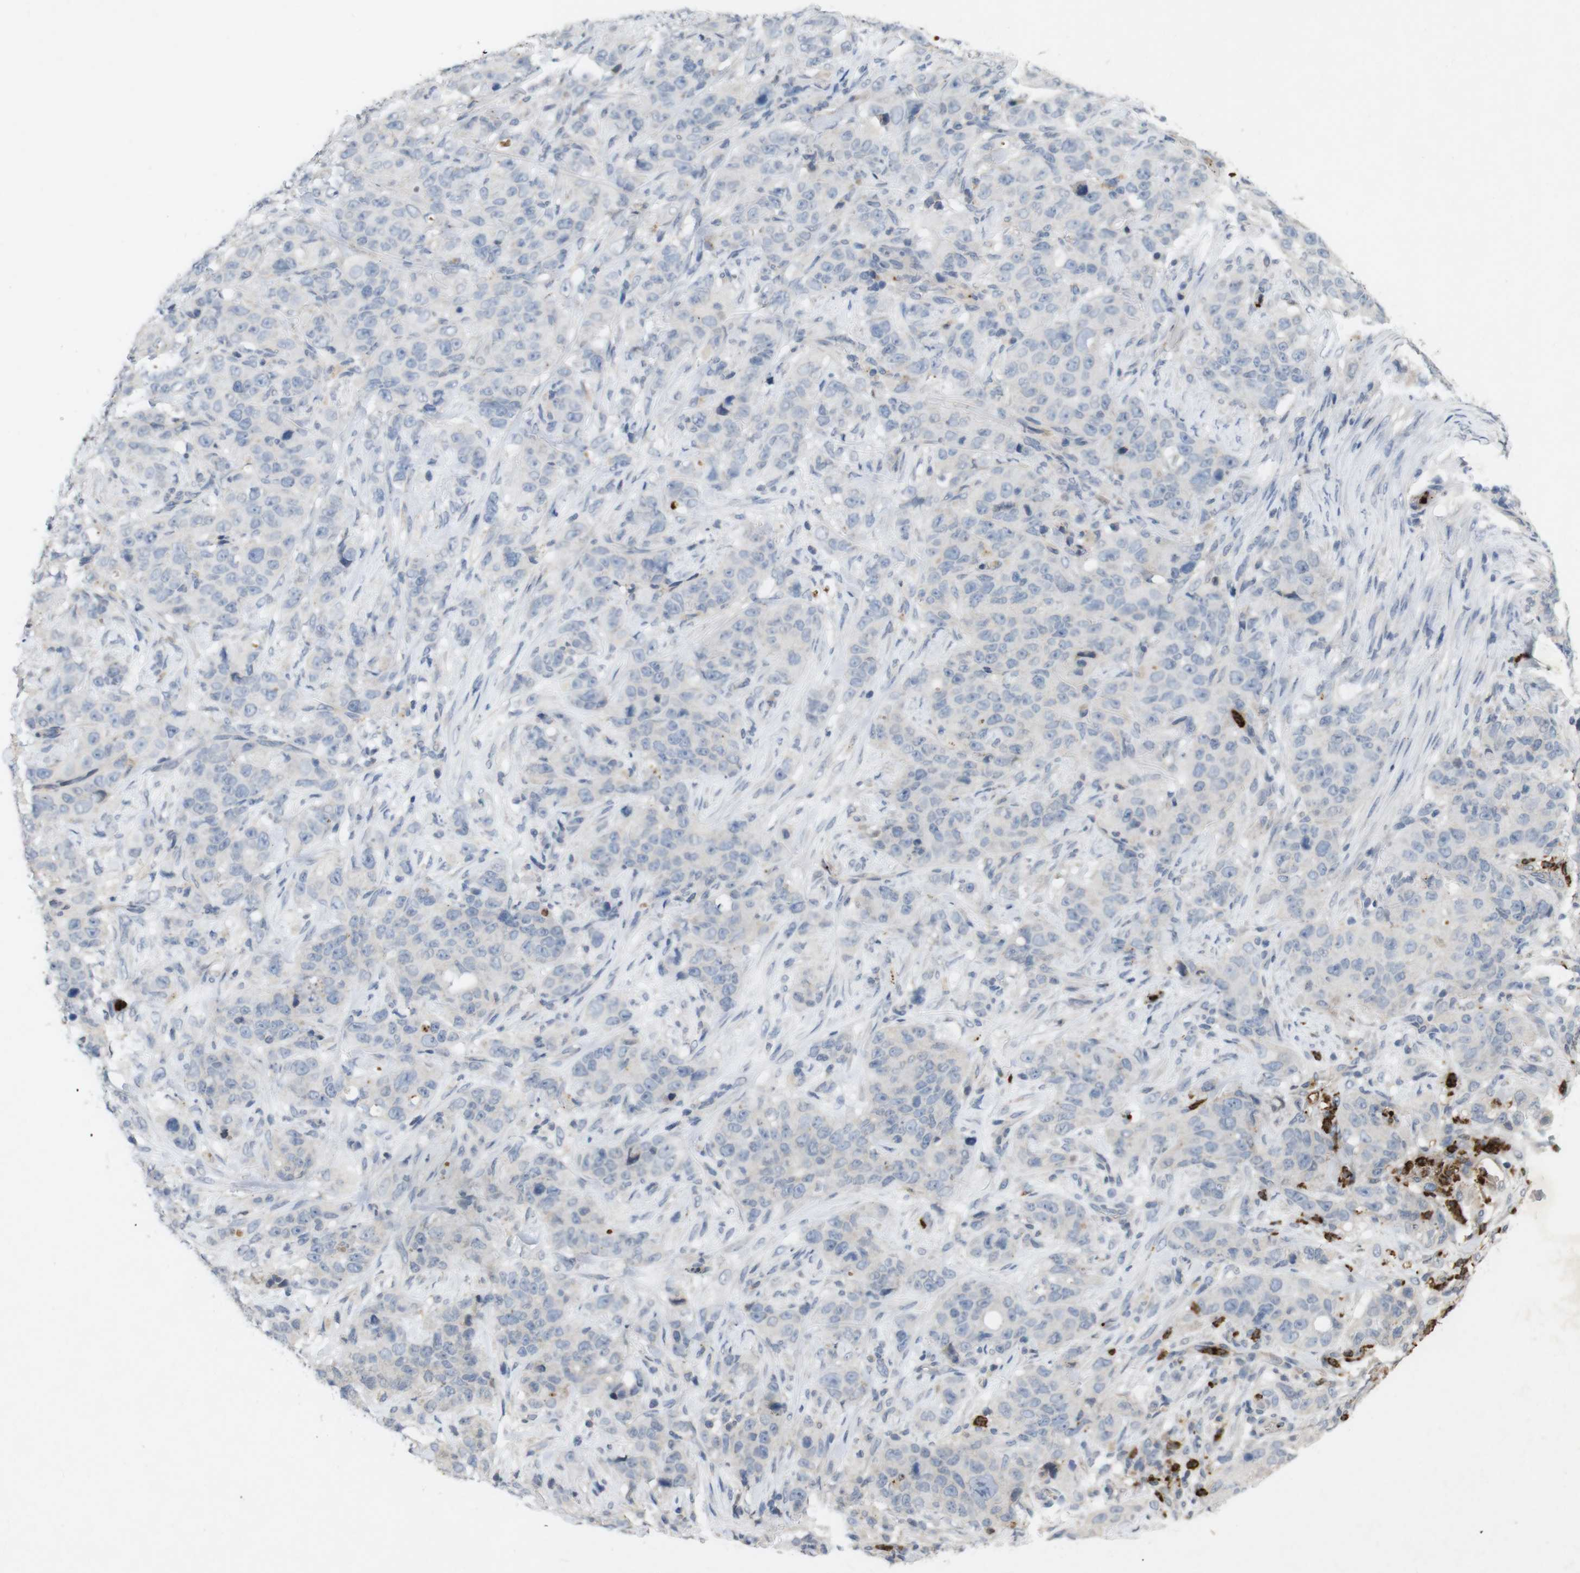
{"staining": {"intensity": "negative", "quantity": "none", "location": "none"}, "tissue": "stomach cancer", "cell_type": "Tumor cells", "image_type": "cancer", "snomed": [{"axis": "morphology", "description": "Adenocarcinoma, NOS"}, {"axis": "topography", "description": "Stomach"}], "caption": "High magnification brightfield microscopy of stomach cancer stained with DAB (brown) and counterstained with hematoxylin (blue): tumor cells show no significant positivity.", "gene": "TSPAN14", "patient": {"sex": "male", "age": 48}}